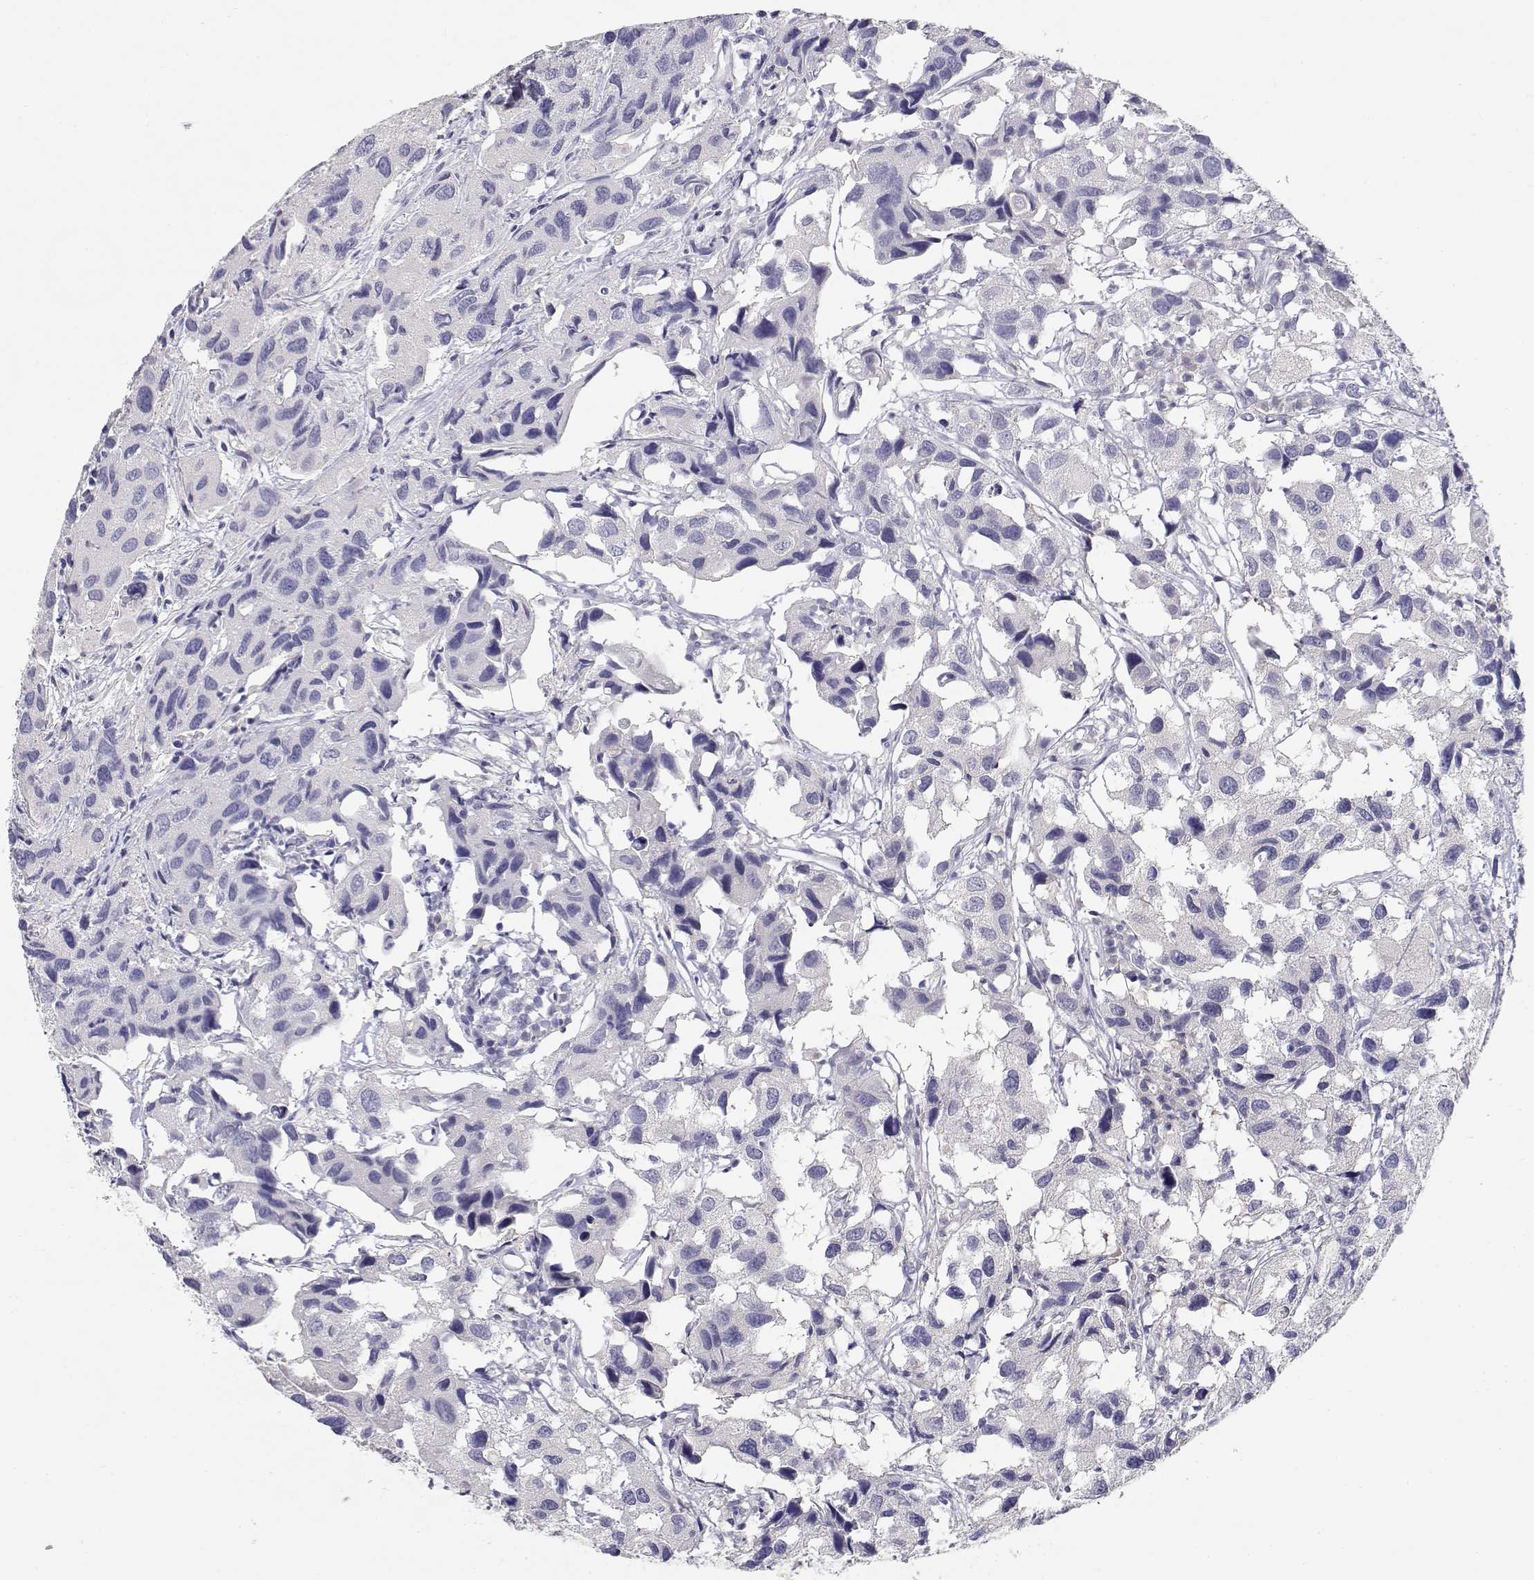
{"staining": {"intensity": "negative", "quantity": "none", "location": "none"}, "tissue": "urothelial cancer", "cell_type": "Tumor cells", "image_type": "cancer", "snomed": [{"axis": "morphology", "description": "Urothelial carcinoma, High grade"}, {"axis": "topography", "description": "Urinary bladder"}], "caption": "DAB (3,3'-diaminobenzidine) immunohistochemical staining of urothelial carcinoma (high-grade) demonstrates no significant staining in tumor cells.", "gene": "ADA", "patient": {"sex": "male", "age": 79}}